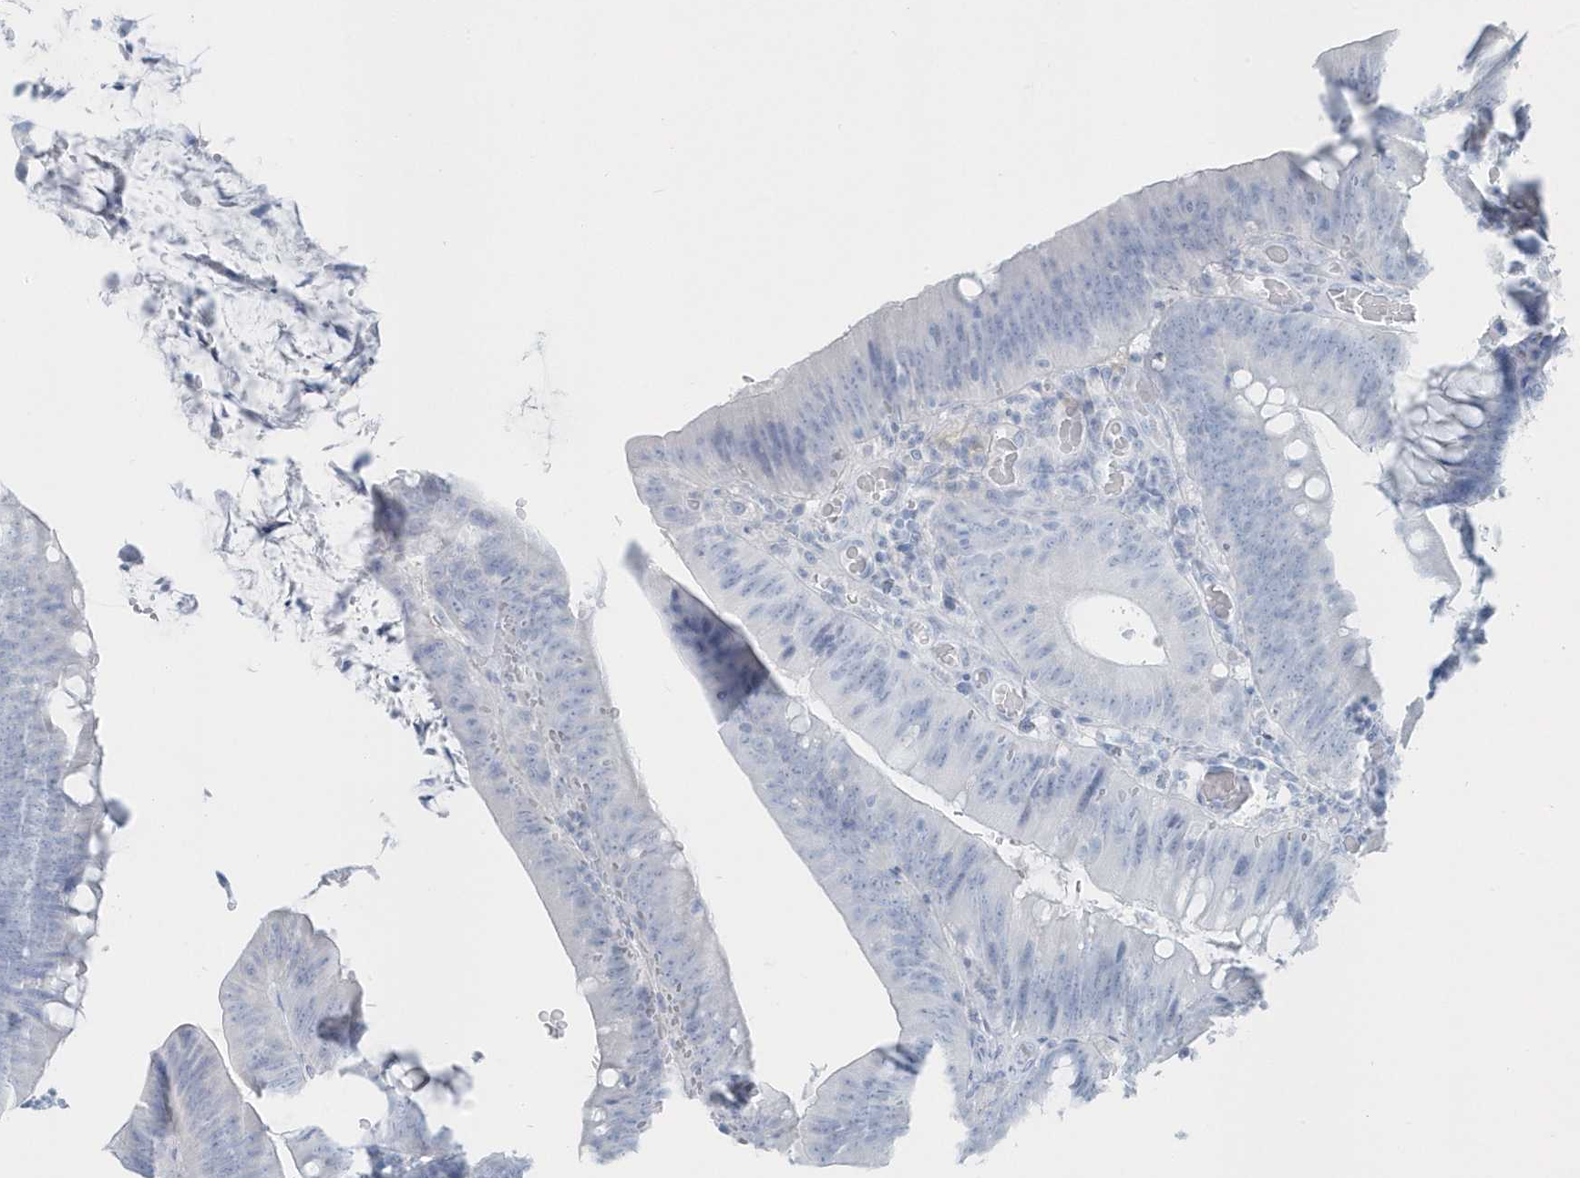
{"staining": {"intensity": "negative", "quantity": "none", "location": "none"}, "tissue": "colorectal cancer", "cell_type": "Tumor cells", "image_type": "cancer", "snomed": [{"axis": "morphology", "description": "Normal tissue, NOS"}, {"axis": "topography", "description": "Colon"}], "caption": "Immunohistochemistry of human colorectal cancer demonstrates no staining in tumor cells.", "gene": "FAM98A", "patient": {"sex": "female", "age": 82}}